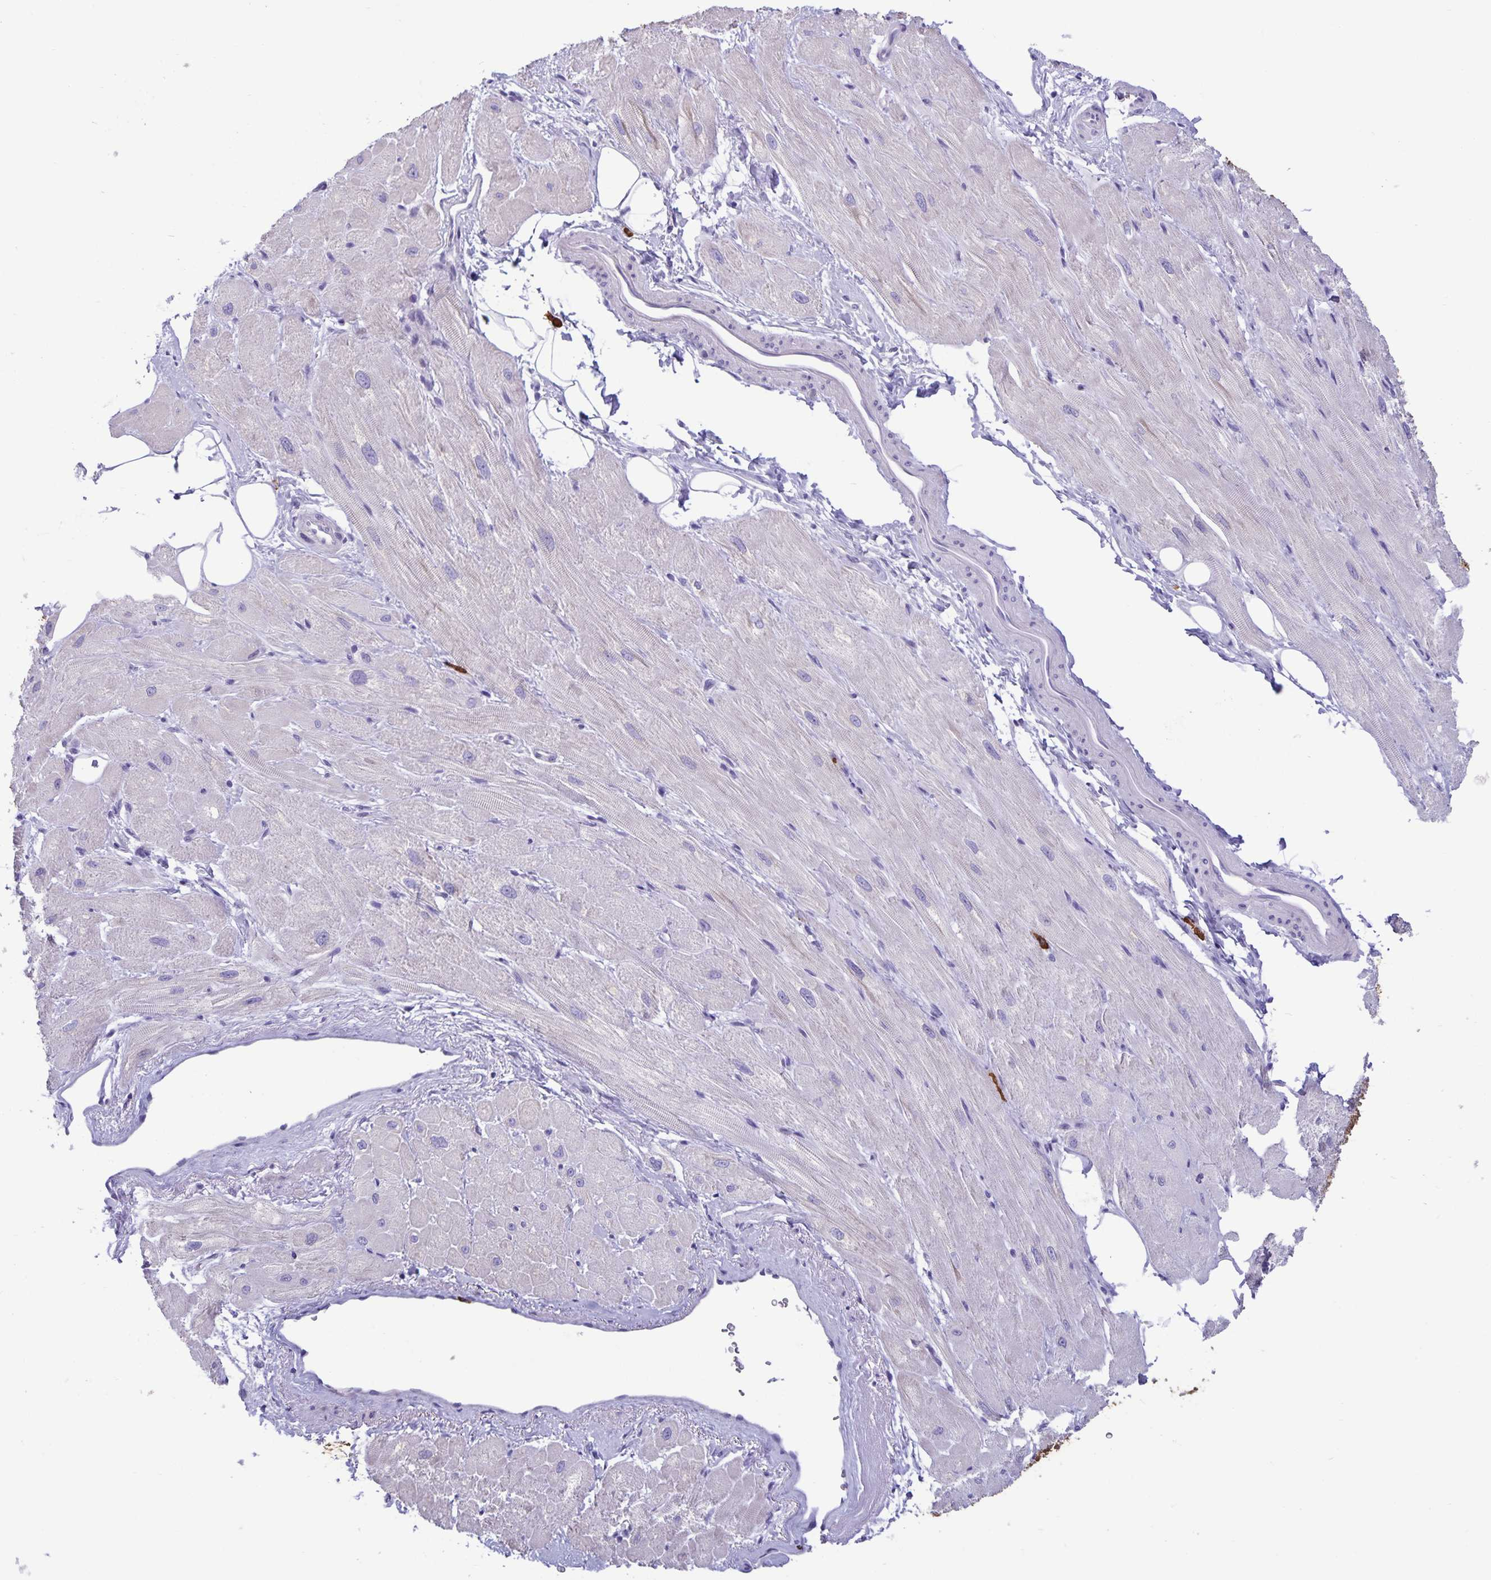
{"staining": {"intensity": "weak", "quantity": "<25%", "location": "cytoplasmic/membranous"}, "tissue": "heart muscle", "cell_type": "Cardiomyocytes", "image_type": "normal", "snomed": [{"axis": "morphology", "description": "Normal tissue, NOS"}, {"axis": "topography", "description": "Heart"}], "caption": "IHC micrograph of normal heart muscle: human heart muscle stained with DAB (3,3'-diaminobenzidine) shows no significant protein staining in cardiomyocytes. (DAB (3,3'-diaminobenzidine) IHC, high magnification).", "gene": "IBTK", "patient": {"sex": "male", "age": 62}}